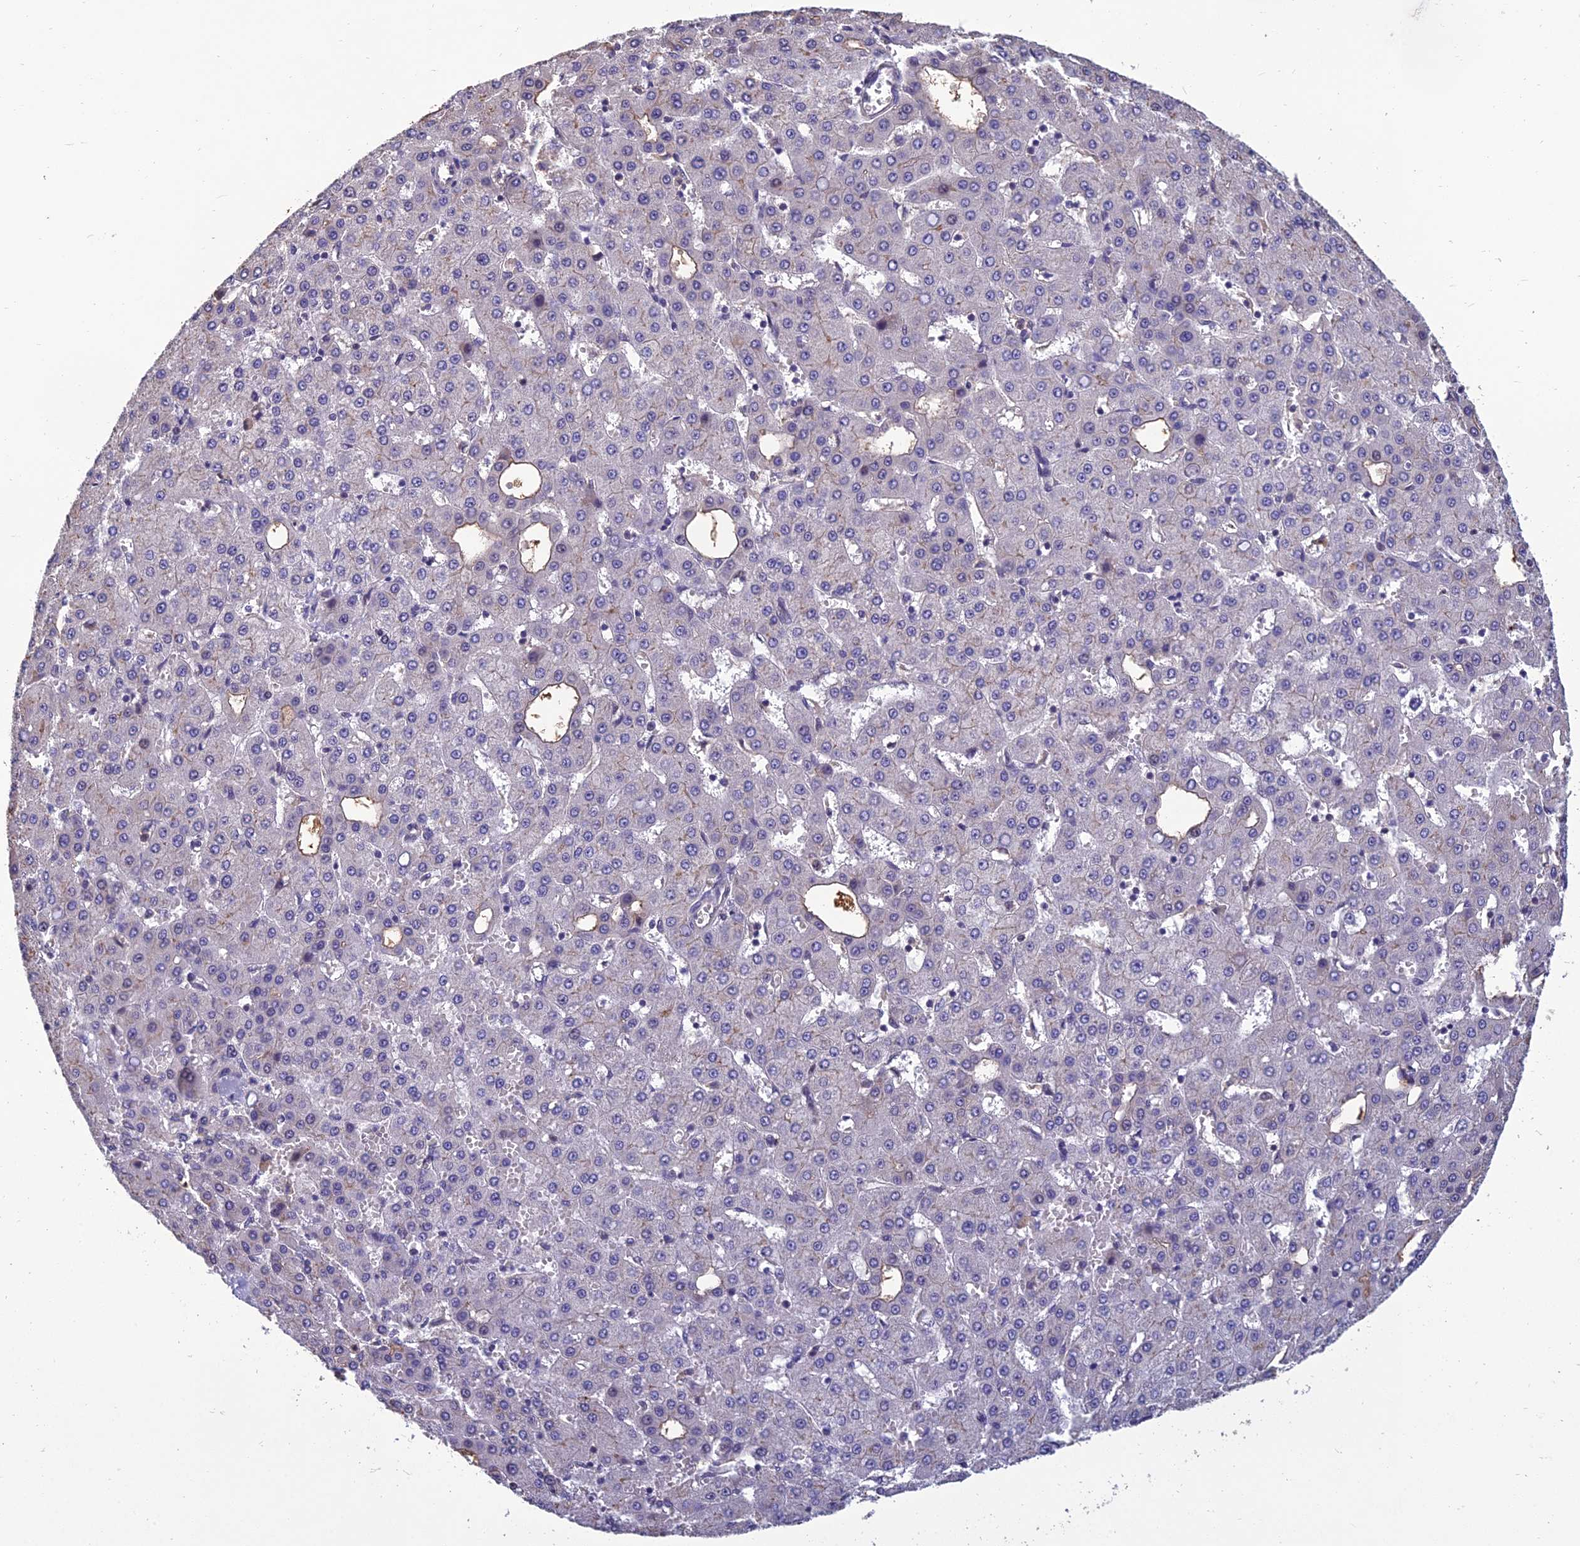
{"staining": {"intensity": "negative", "quantity": "none", "location": "none"}, "tissue": "liver cancer", "cell_type": "Tumor cells", "image_type": "cancer", "snomed": [{"axis": "morphology", "description": "Carcinoma, Hepatocellular, NOS"}, {"axis": "topography", "description": "Liver"}], "caption": "IHC histopathology image of hepatocellular carcinoma (liver) stained for a protein (brown), which reveals no staining in tumor cells.", "gene": "GRWD1", "patient": {"sex": "male", "age": 47}}